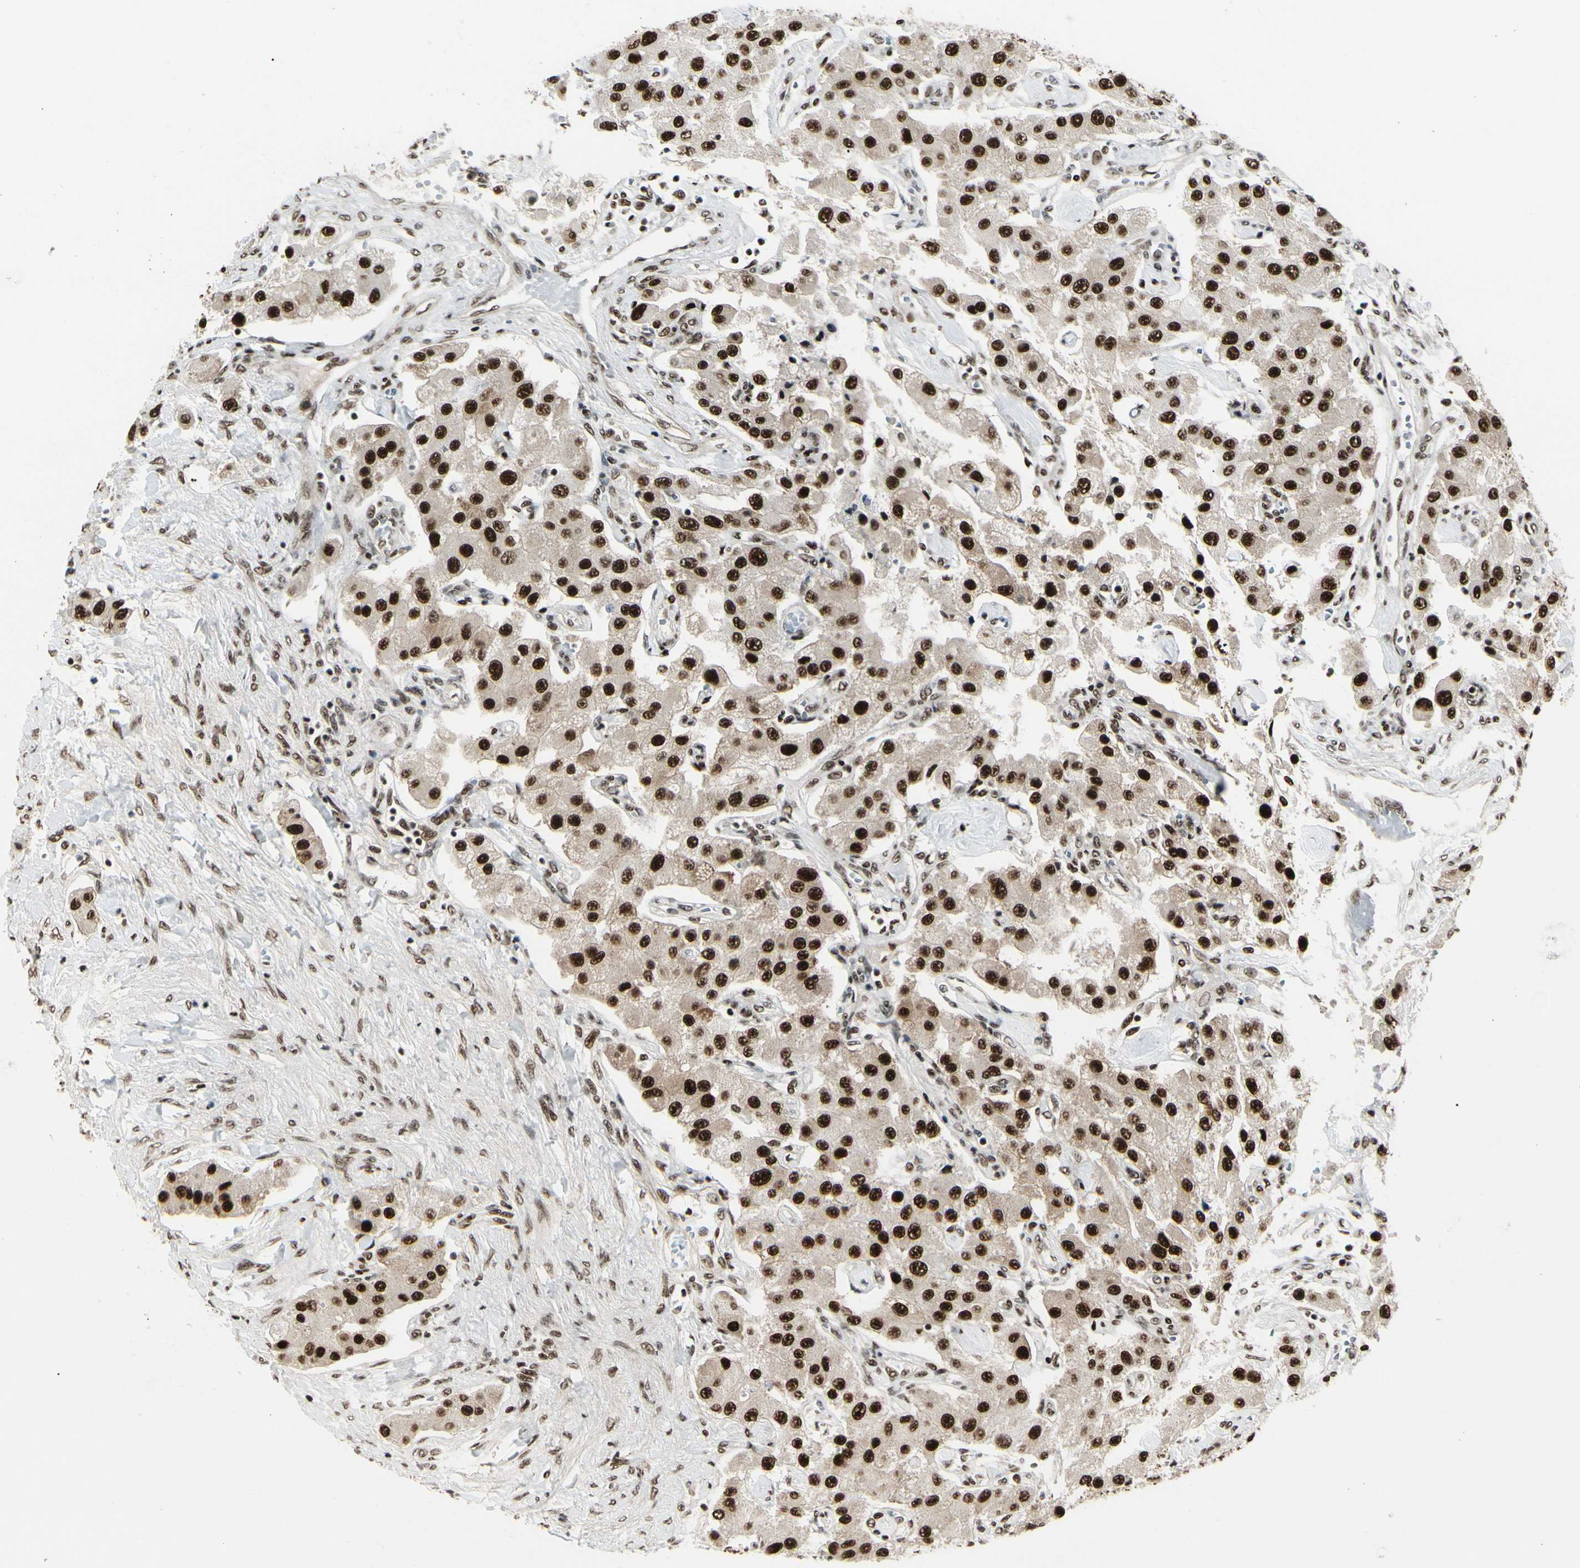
{"staining": {"intensity": "strong", "quantity": ">75%", "location": "nuclear"}, "tissue": "carcinoid", "cell_type": "Tumor cells", "image_type": "cancer", "snomed": [{"axis": "morphology", "description": "Carcinoid, malignant, NOS"}, {"axis": "topography", "description": "Pancreas"}], "caption": "An image of human carcinoid stained for a protein exhibits strong nuclear brown staining in tumor cells.", "gene": "HEXIM1", "patient": {"sex": "male", "age": 41}}